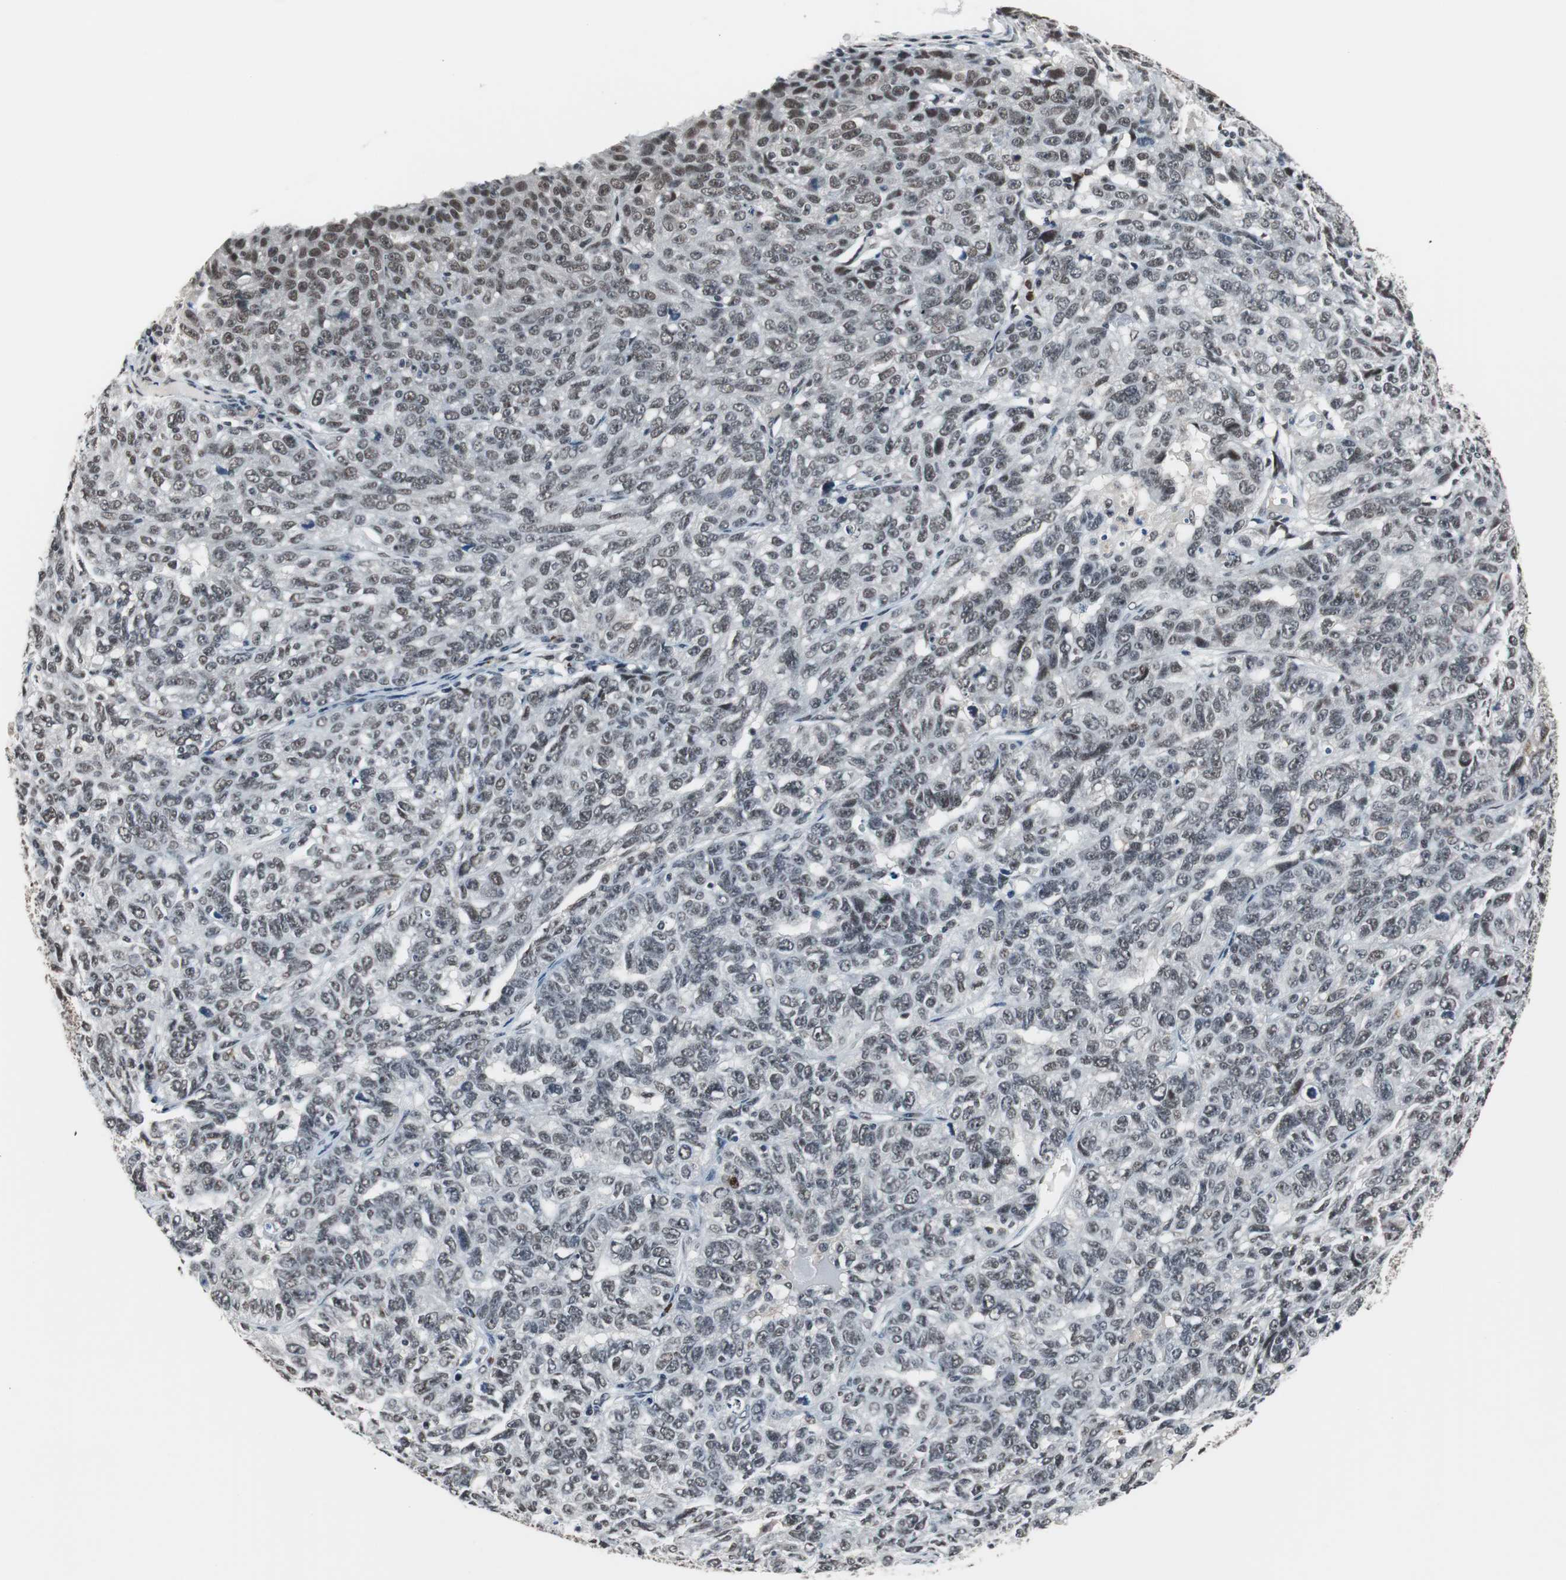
{"staining": {"intensity": "weak", "quantity": "25%-75%", "location": "nuclear"}, "tissue": "ovarian cancer", "cell_type": "Tumor cells", "image_type": "cancer", "snomed": [{"axis": "morphology", "description": "Cystadenocarcinoma, serous, NOS"}, {"axis": "topography", "description": "Ovary"}], "caption": "Brown immunohistochemical staining in human ovarian serous cystadenocarcinoma reveals weak nuclear expression in approximately 25%-75% of tumor cells.", "gene": "TAF7", "patient": {"sex": "female", "age": 71}}